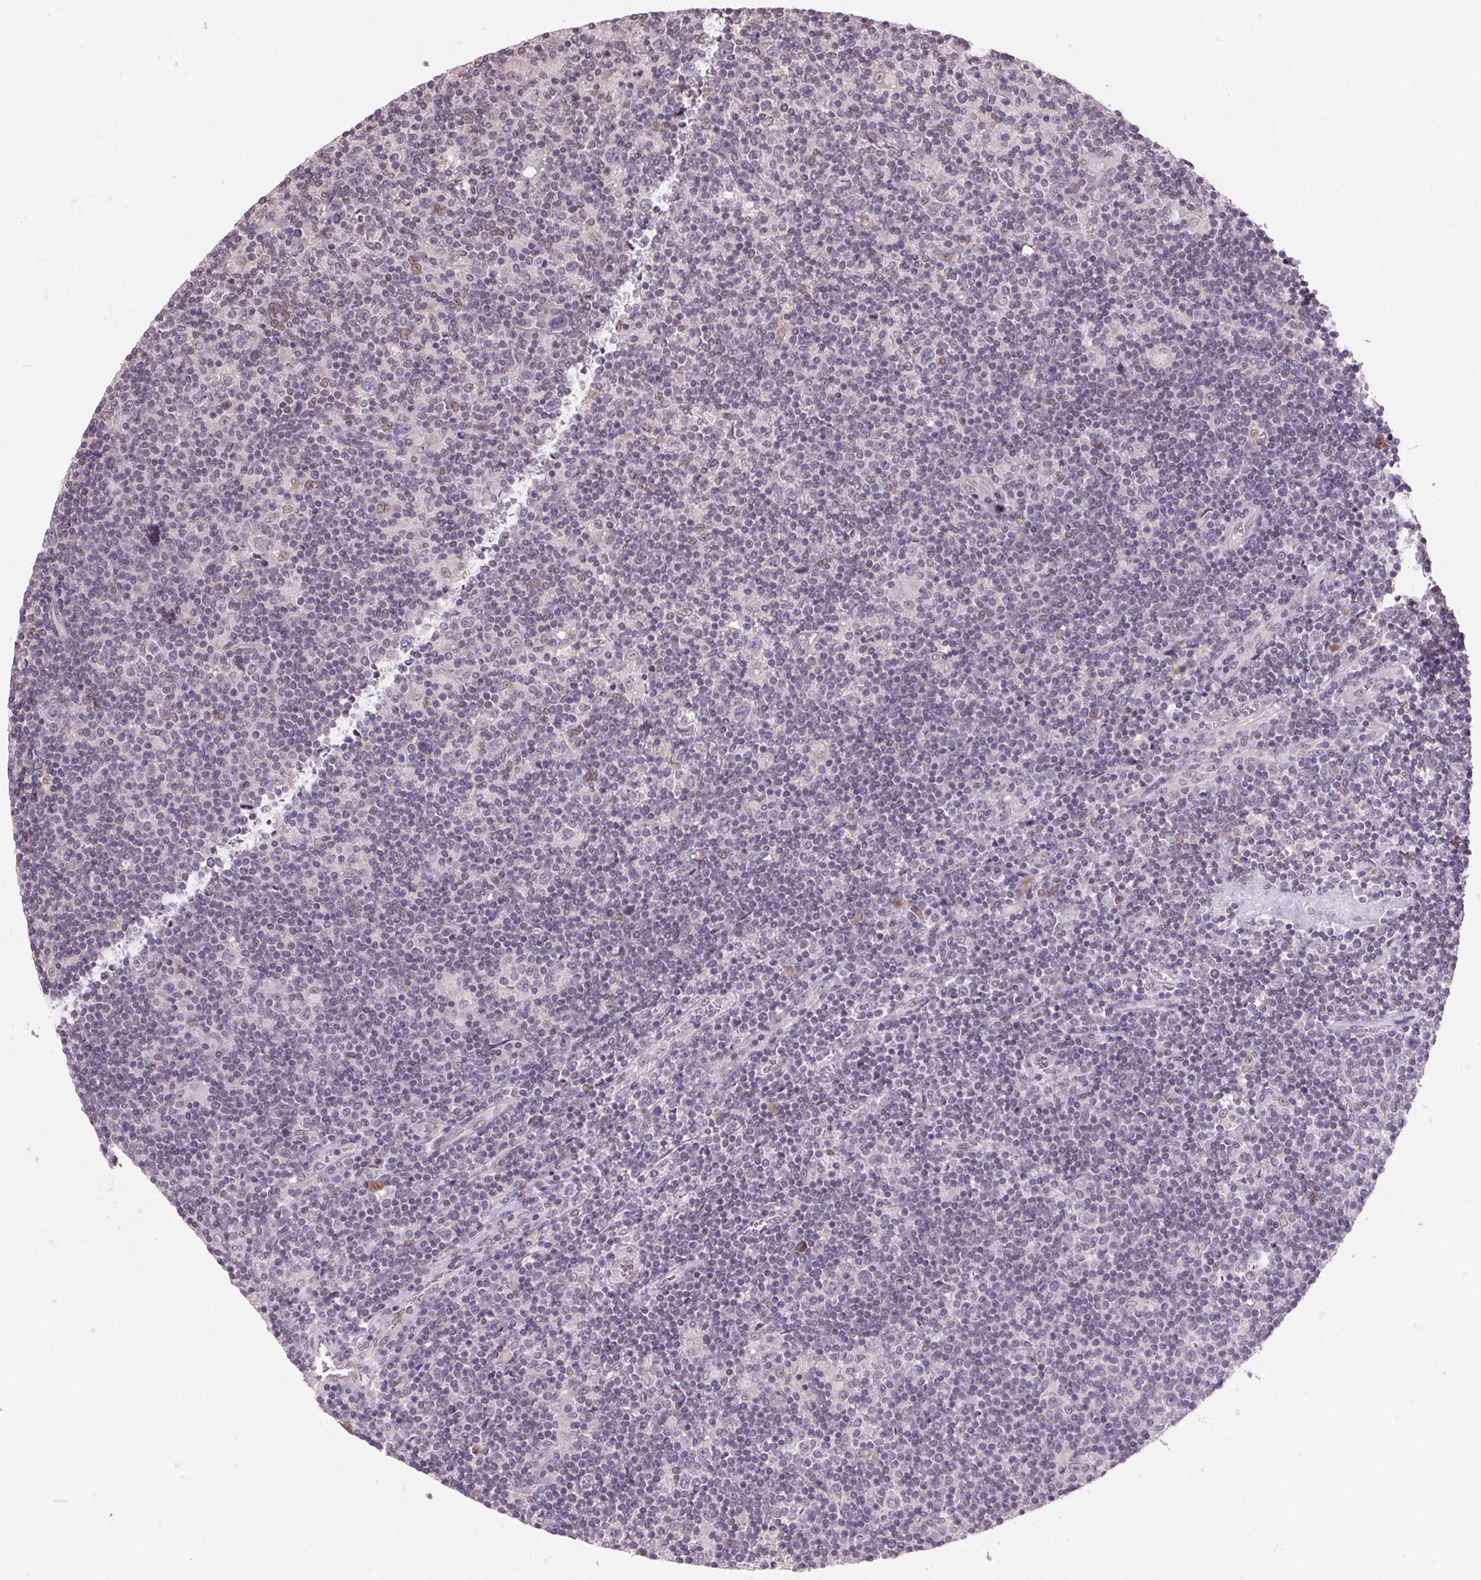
{"staining": {"intensity": "negative", "quantity": "none", "location": "none"}, "tissue": "lymphoma", "cell_type": "Tumor cells", "image_type": "cancer", "snomed": [{"axis": "morphology", "description": "Hodgkin's disease, NOS"}, {"axis": "topography", "description": "Lymph node"}], "caption": "DAB immunohistochemical staining of human Hodgkin's disease reveals no significant positivity in tumor cells.", "gene": "ZBTB4", "patient": {"sex": "male", "age": 40}}